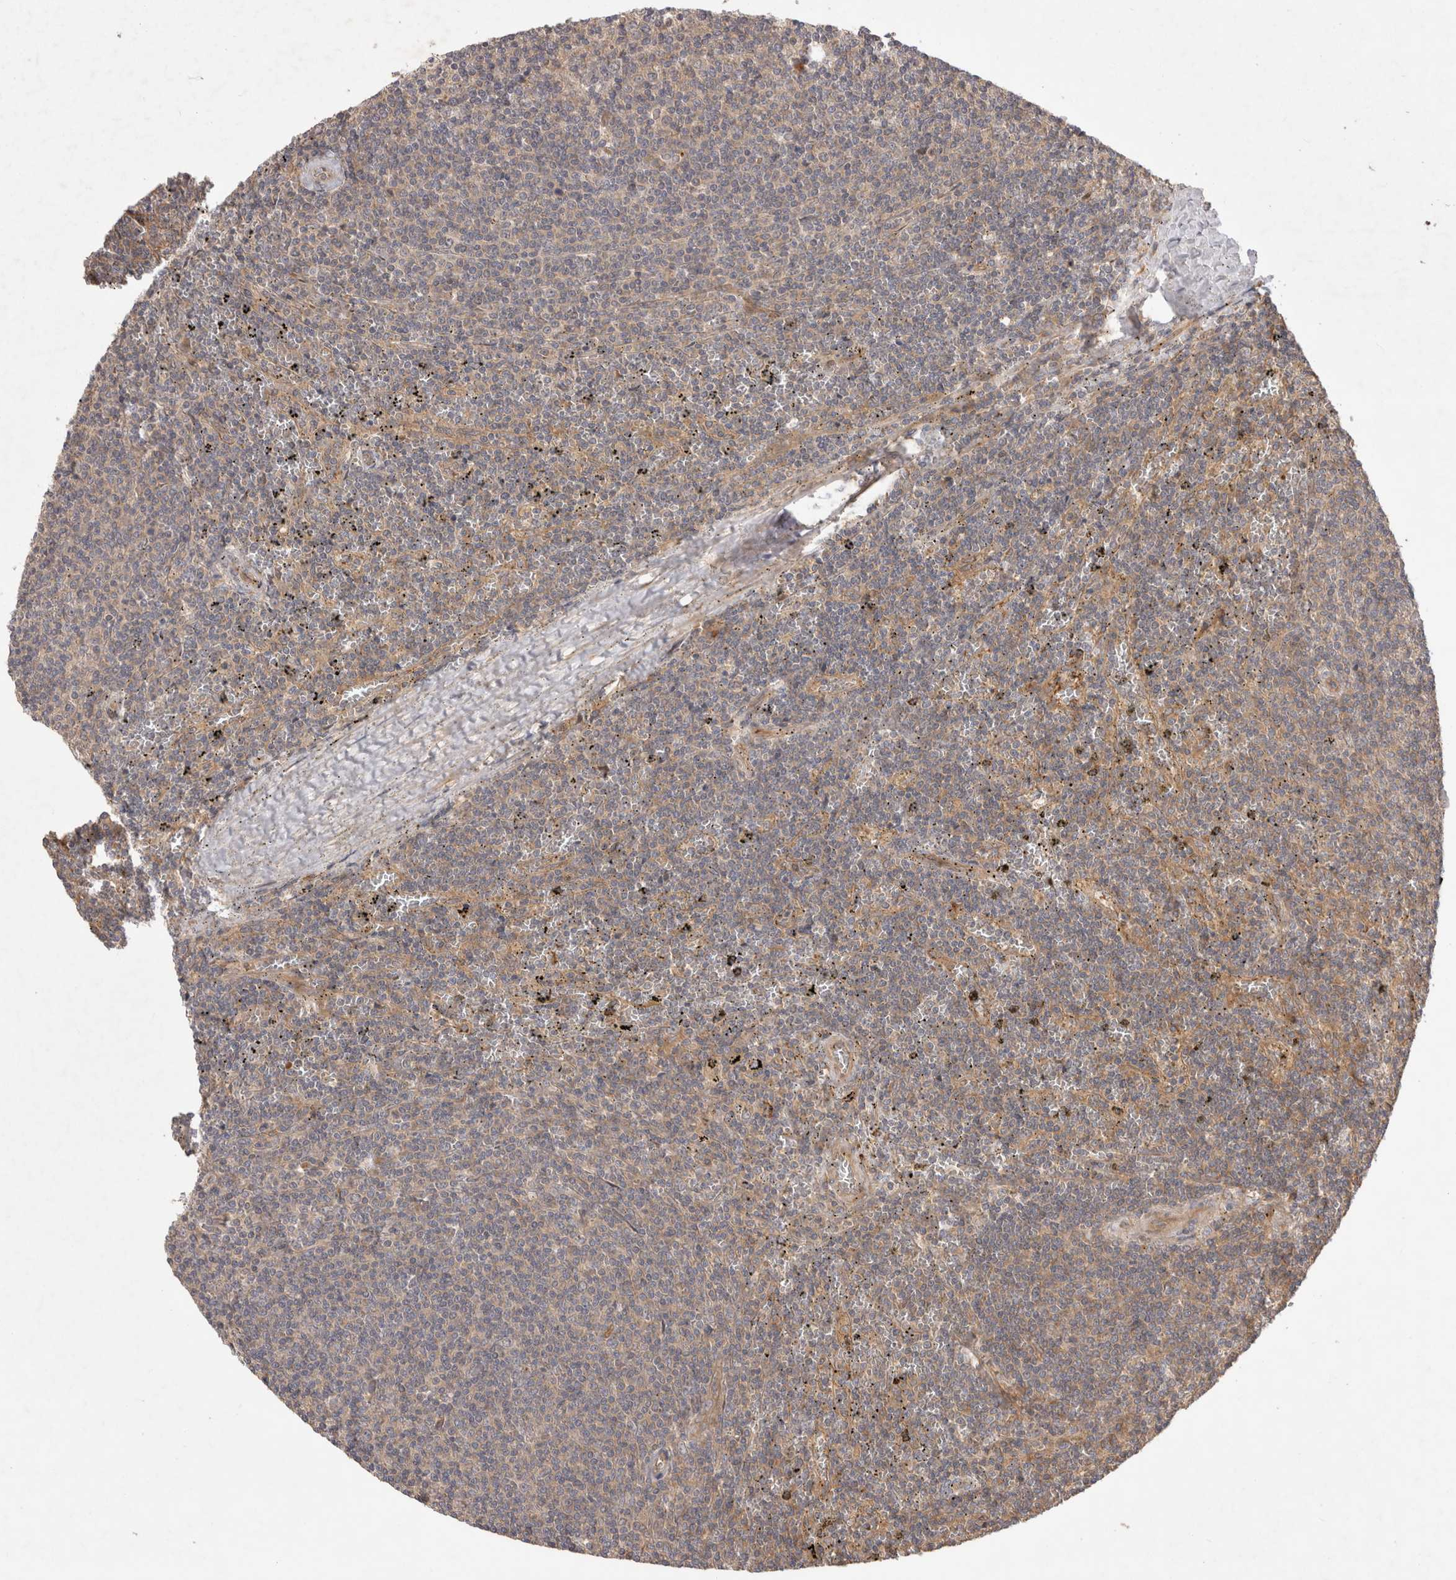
{"staining": {"intensity": "negative", "quantity": "none", "location": "none"}, "tissue": "lymphoma", "cell_type": "Tumor cells", "image_type": "cancer", "snomed": [{"axis": "morphology", "description": "Malignant lymphoma, non-Hodgkin's type, Low grade"}, {"axis": "topography", "description": "Spleen"}], "caption": "Human low-grade malignant lymphoma, non-Hodgkin's type stained for a protein using IHC reveals no expression in tumor cells.", "gene": "PPP1R42", "patient": {"sex": "female", "age": 50}}